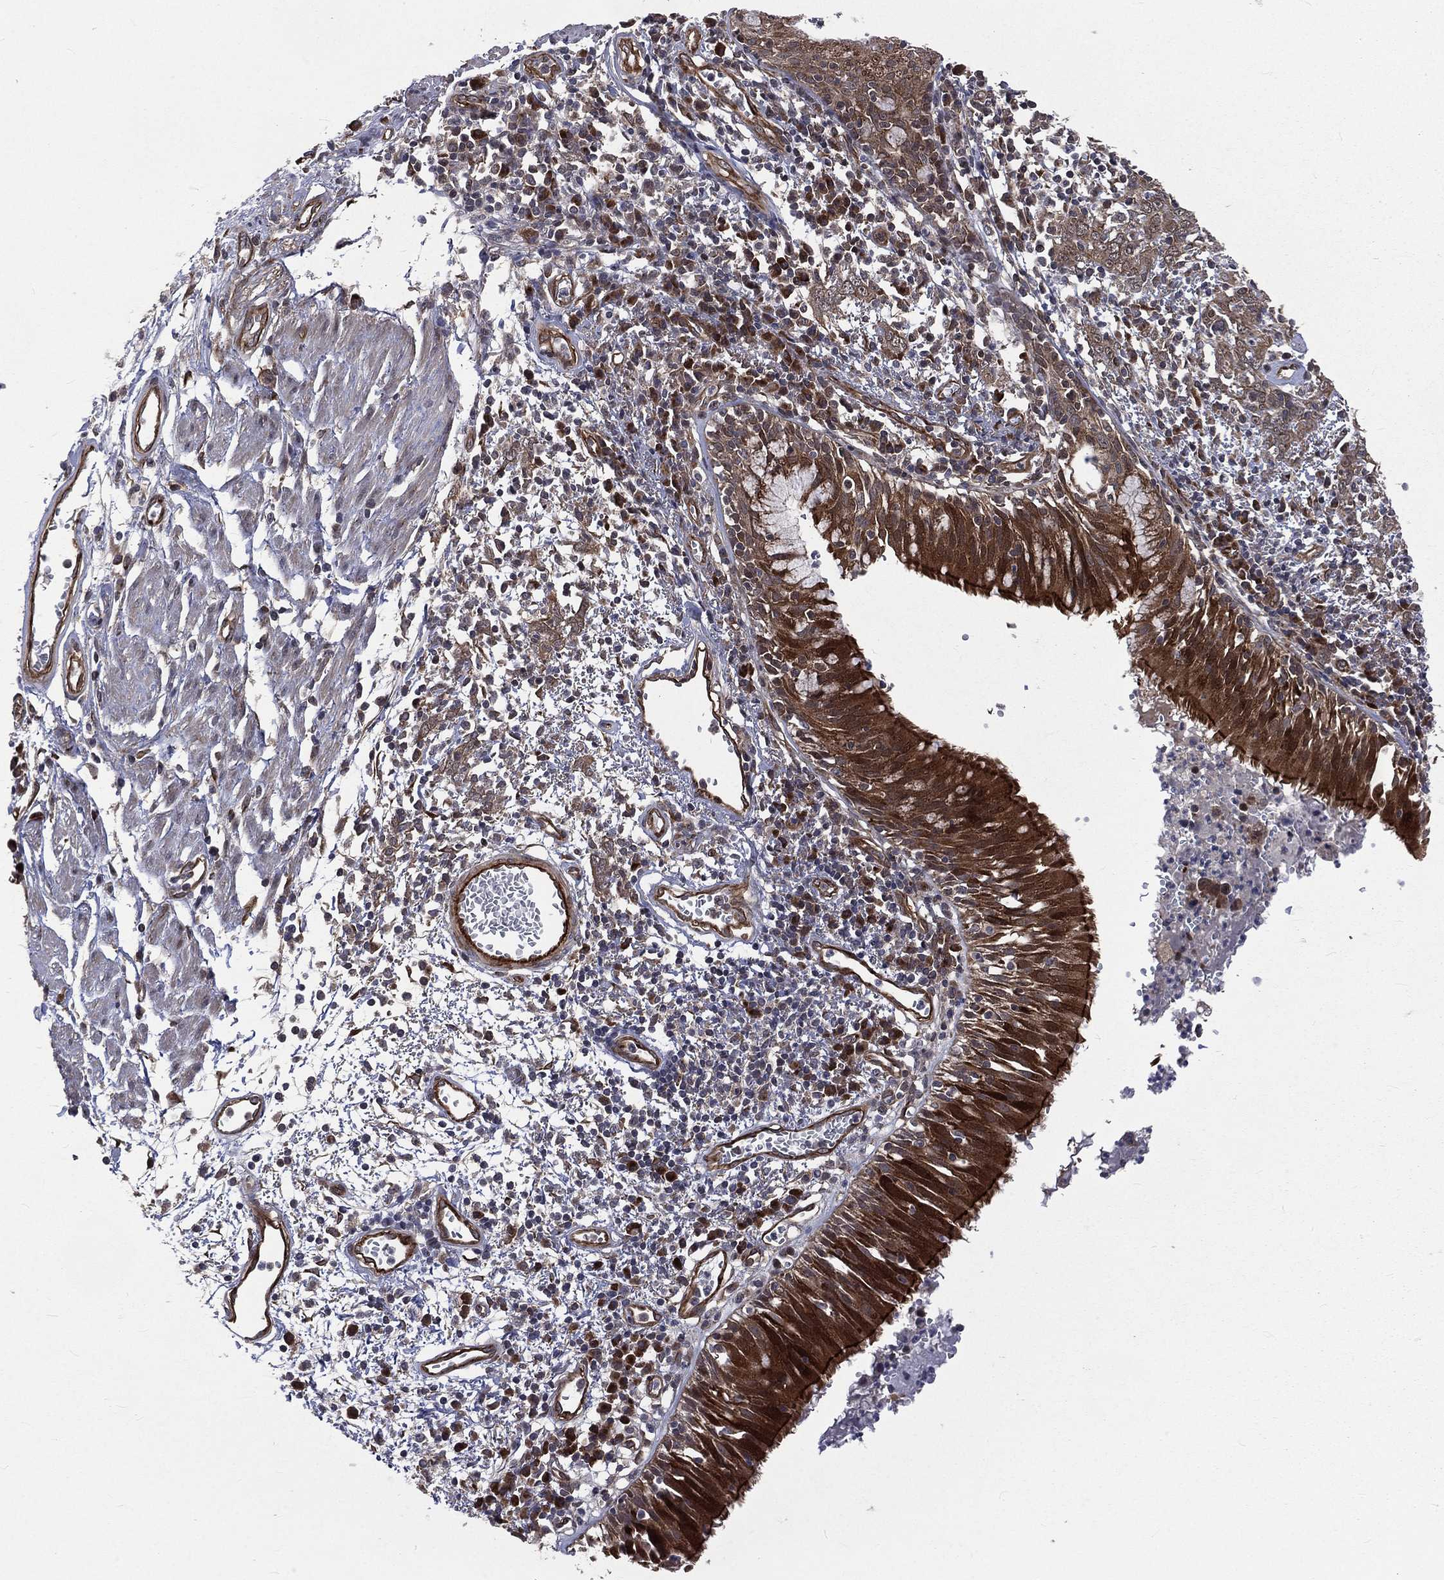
{"staining": {"intensity": "strong", "quantity": ">75%", "location": "cytoplasmic/membranous"}, "tissue": "bronchus", "cell_type": "Respiratory epithelial cells", "image_type": "normal", "snomed": [{"axis": "morphology", "description": "Normal tissue, NOS"}, {"axis": "morphology", "description": "Squamous cell carcinoma, NOS"}, {"axis": "topography", "description": "Cartilage tissue"}, {"axis": "topography", "description": "Bronchus"}, {"axis": "topography", "description": "Lung"}], "caption": "Strong cytoplasmic/membranous positivity for a protein is seen in about >75% of respiratory epithelial cells of normal bronchus using immunohistochemistry (IHC).", "gene": "ARL3", "patient": {"sex": "male", "age": 66}}